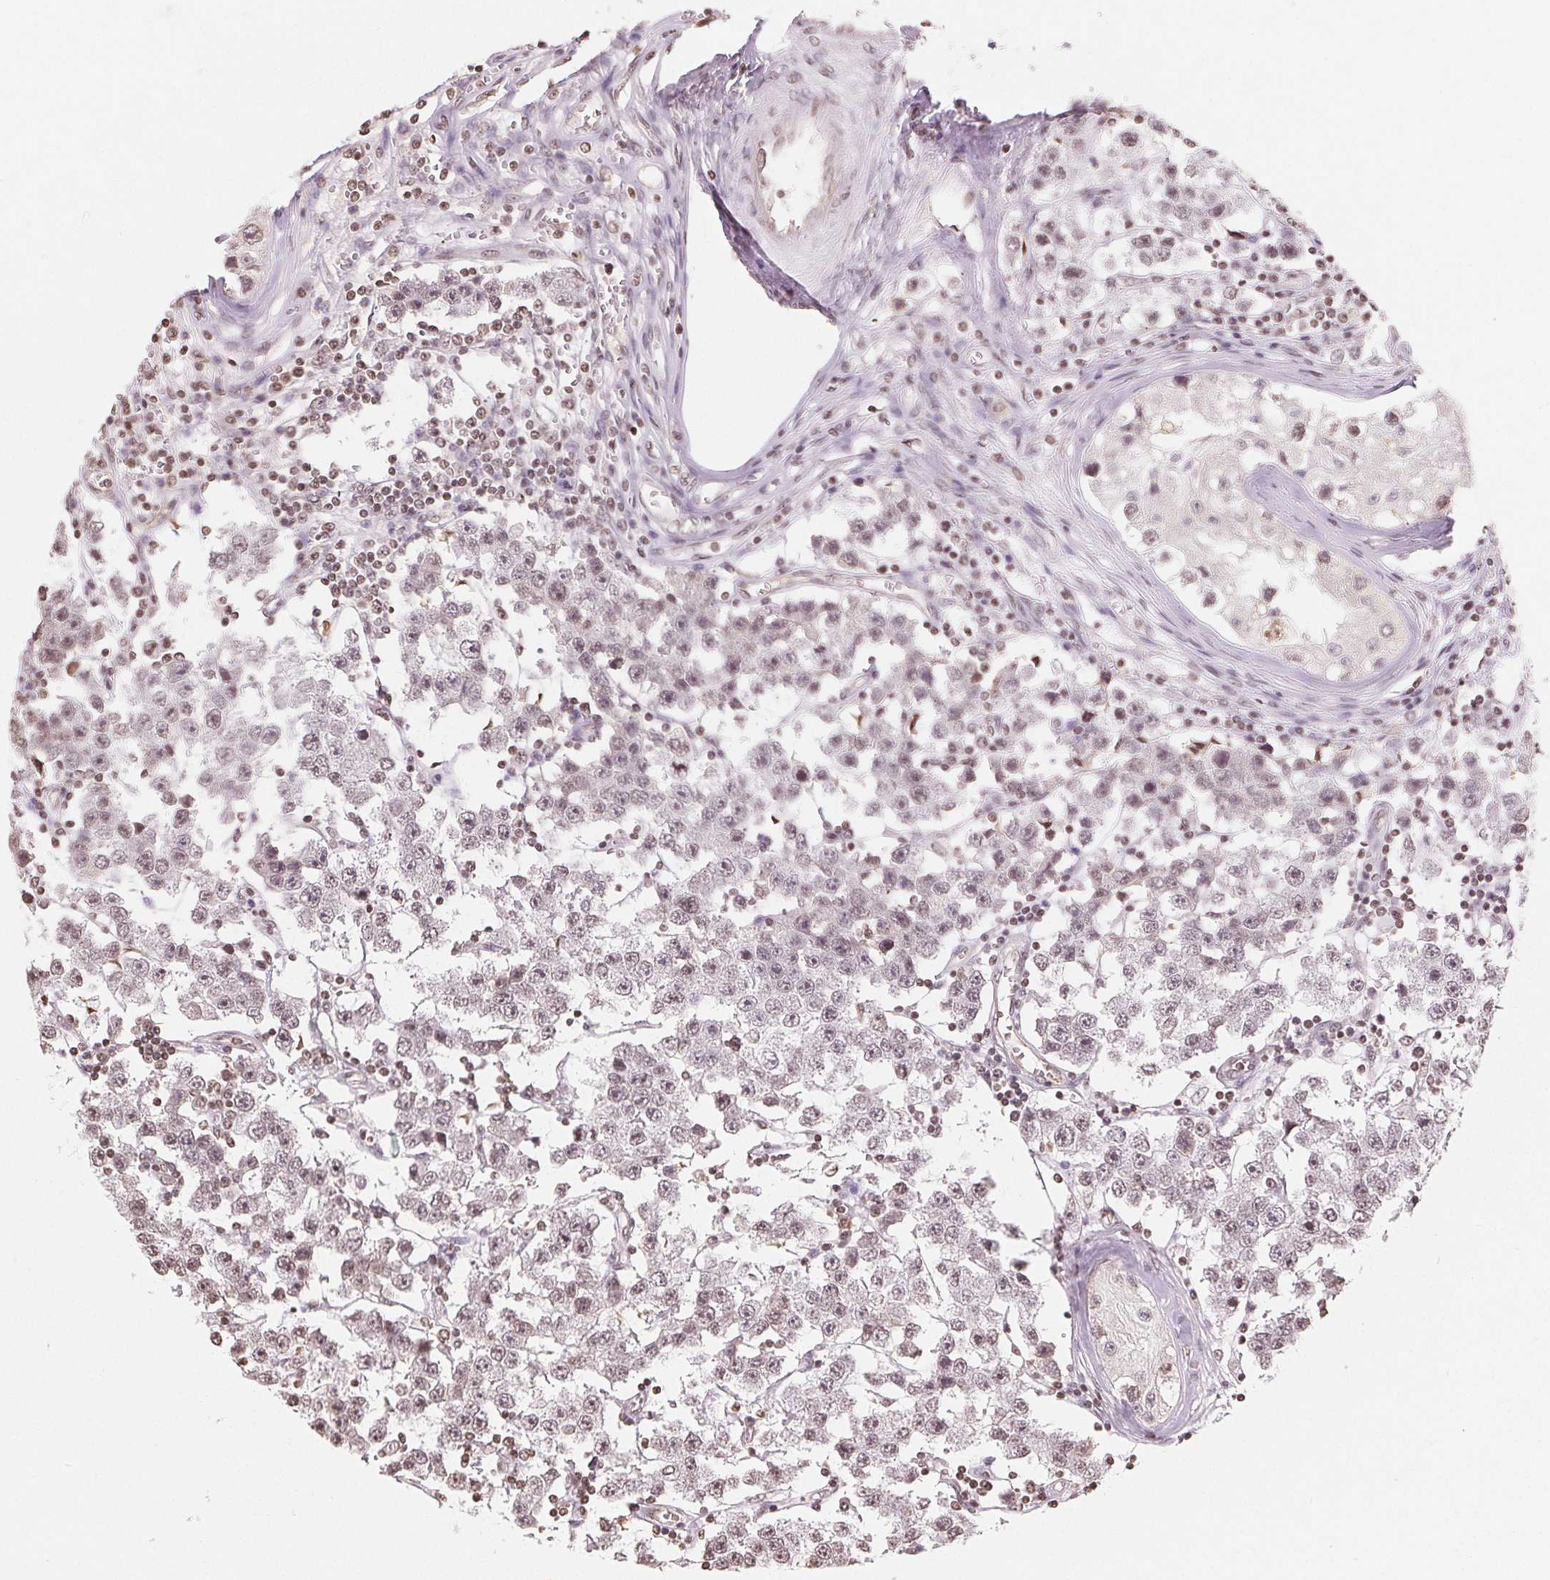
{"staining": {"intensity": "weak", "quantity": ">75%", "location": "nuclear"}, "tissue": "testis cancer", "cell_type": "Tumor cells", "image_type": "cancer", "snomed": [{"axis": "morphology", "description": "Seminoma, NOS"}, {"axis": "topography", "description": "Testis"}], "caption": "A brown stain highlights weak nuclear positivity of a protein in human seminoma (testis) tumor cells.", "gene": "TBP", "patient": {"sex": "male", "age": 34}}